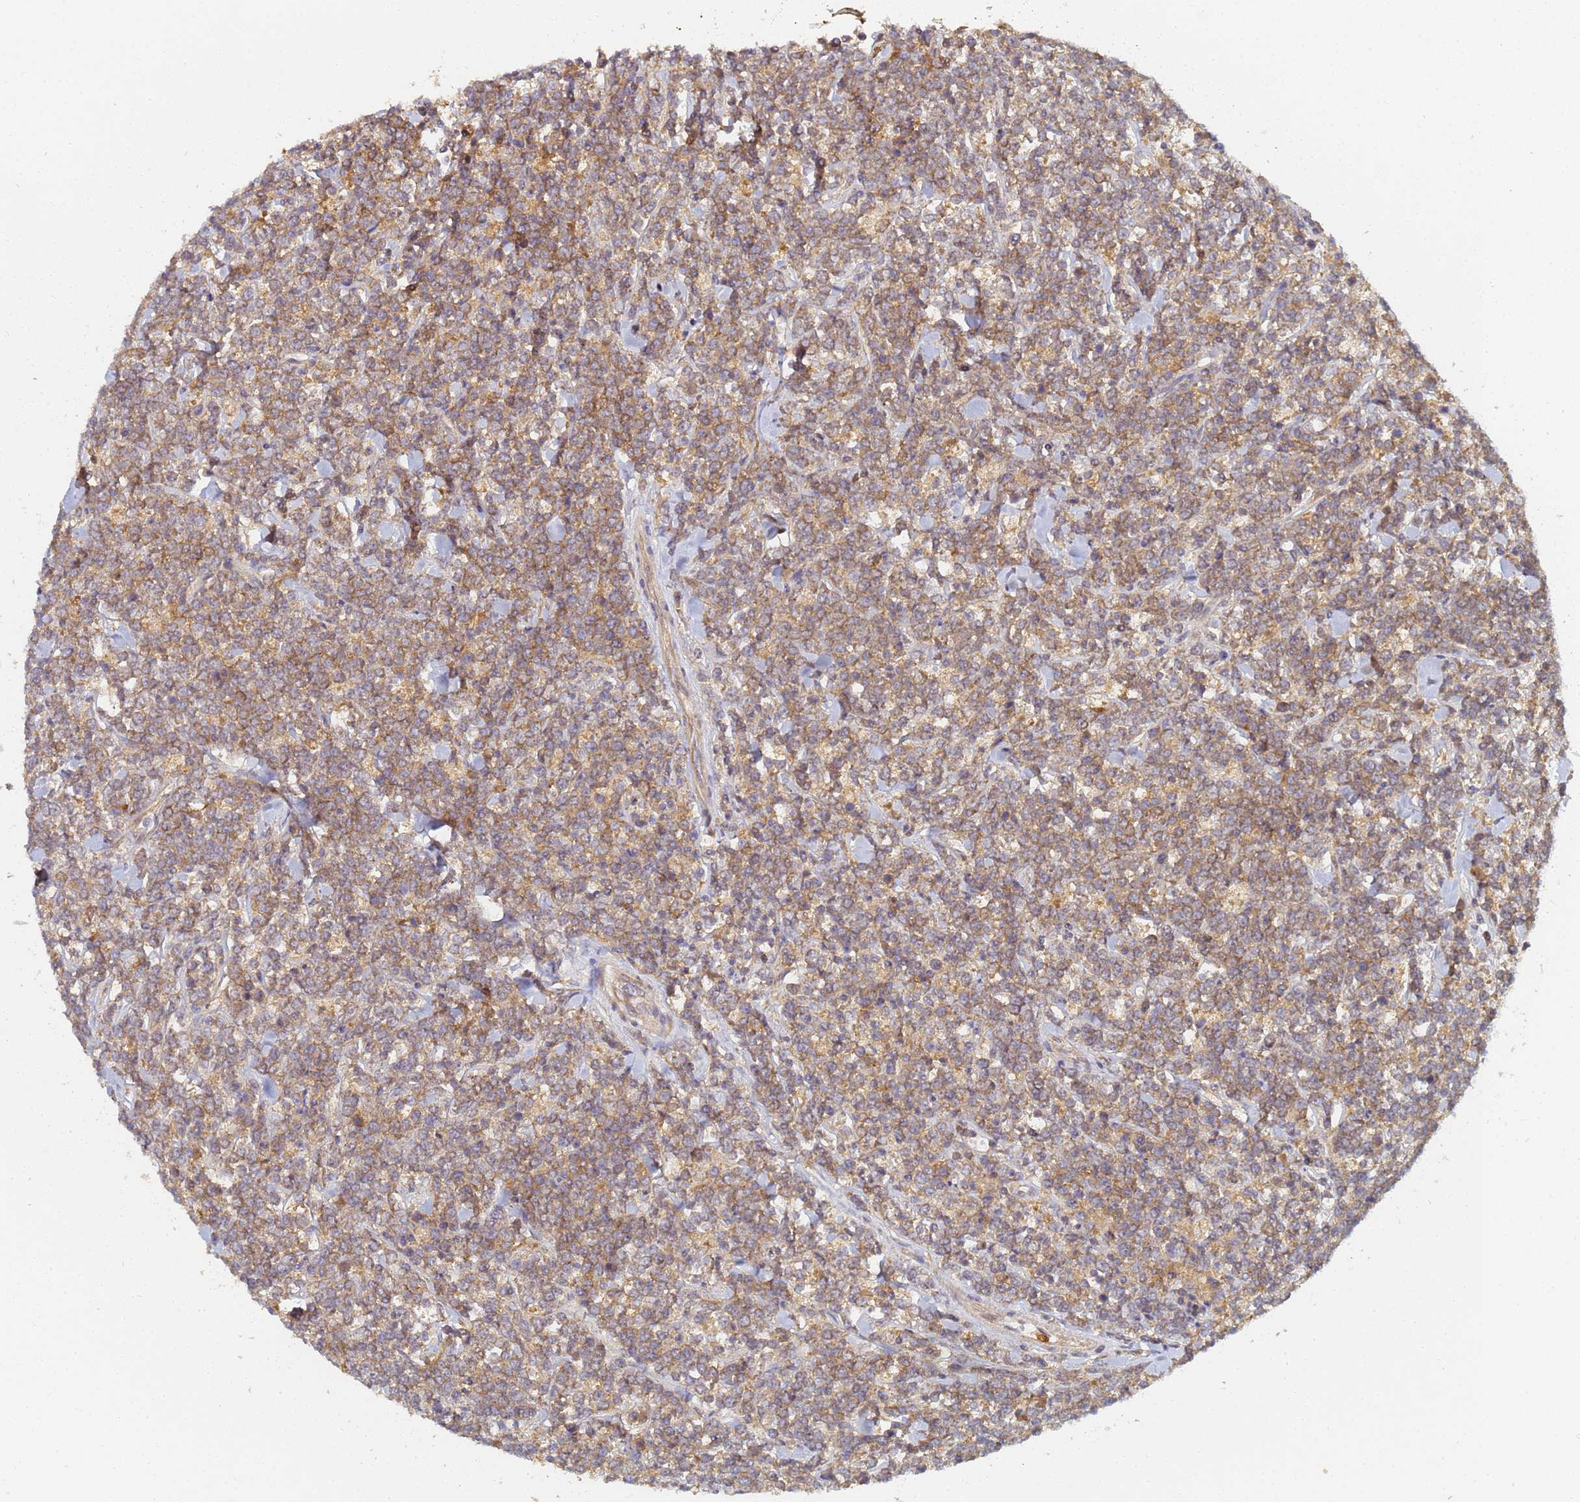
{"staining": {"intensity": "moderate", "quantity": ">75%", "location": "cytoplasmic/membranous"}, "tissue": "lymphoma", "cell_type": "Tumor cells", "image_type": "cancer", "snomed": [{"axis": "morphology", "description": "Malignant lymphoma, non-Hodgkin's type, High grade"}, {"axis": "topography", "description": "Small intestine"}], "caption": "Tumor cells reveal medium levels of moderate cytoplasmic/membranous expression in about >75% of cells in human high-grade malignant lymphoma, non-Hodgkin's type. (brown staining indicates protein expression, while blue staining denotes nuclei).", "gene": "LRRC69", "patient": {"sex": "male", "age": 8}}